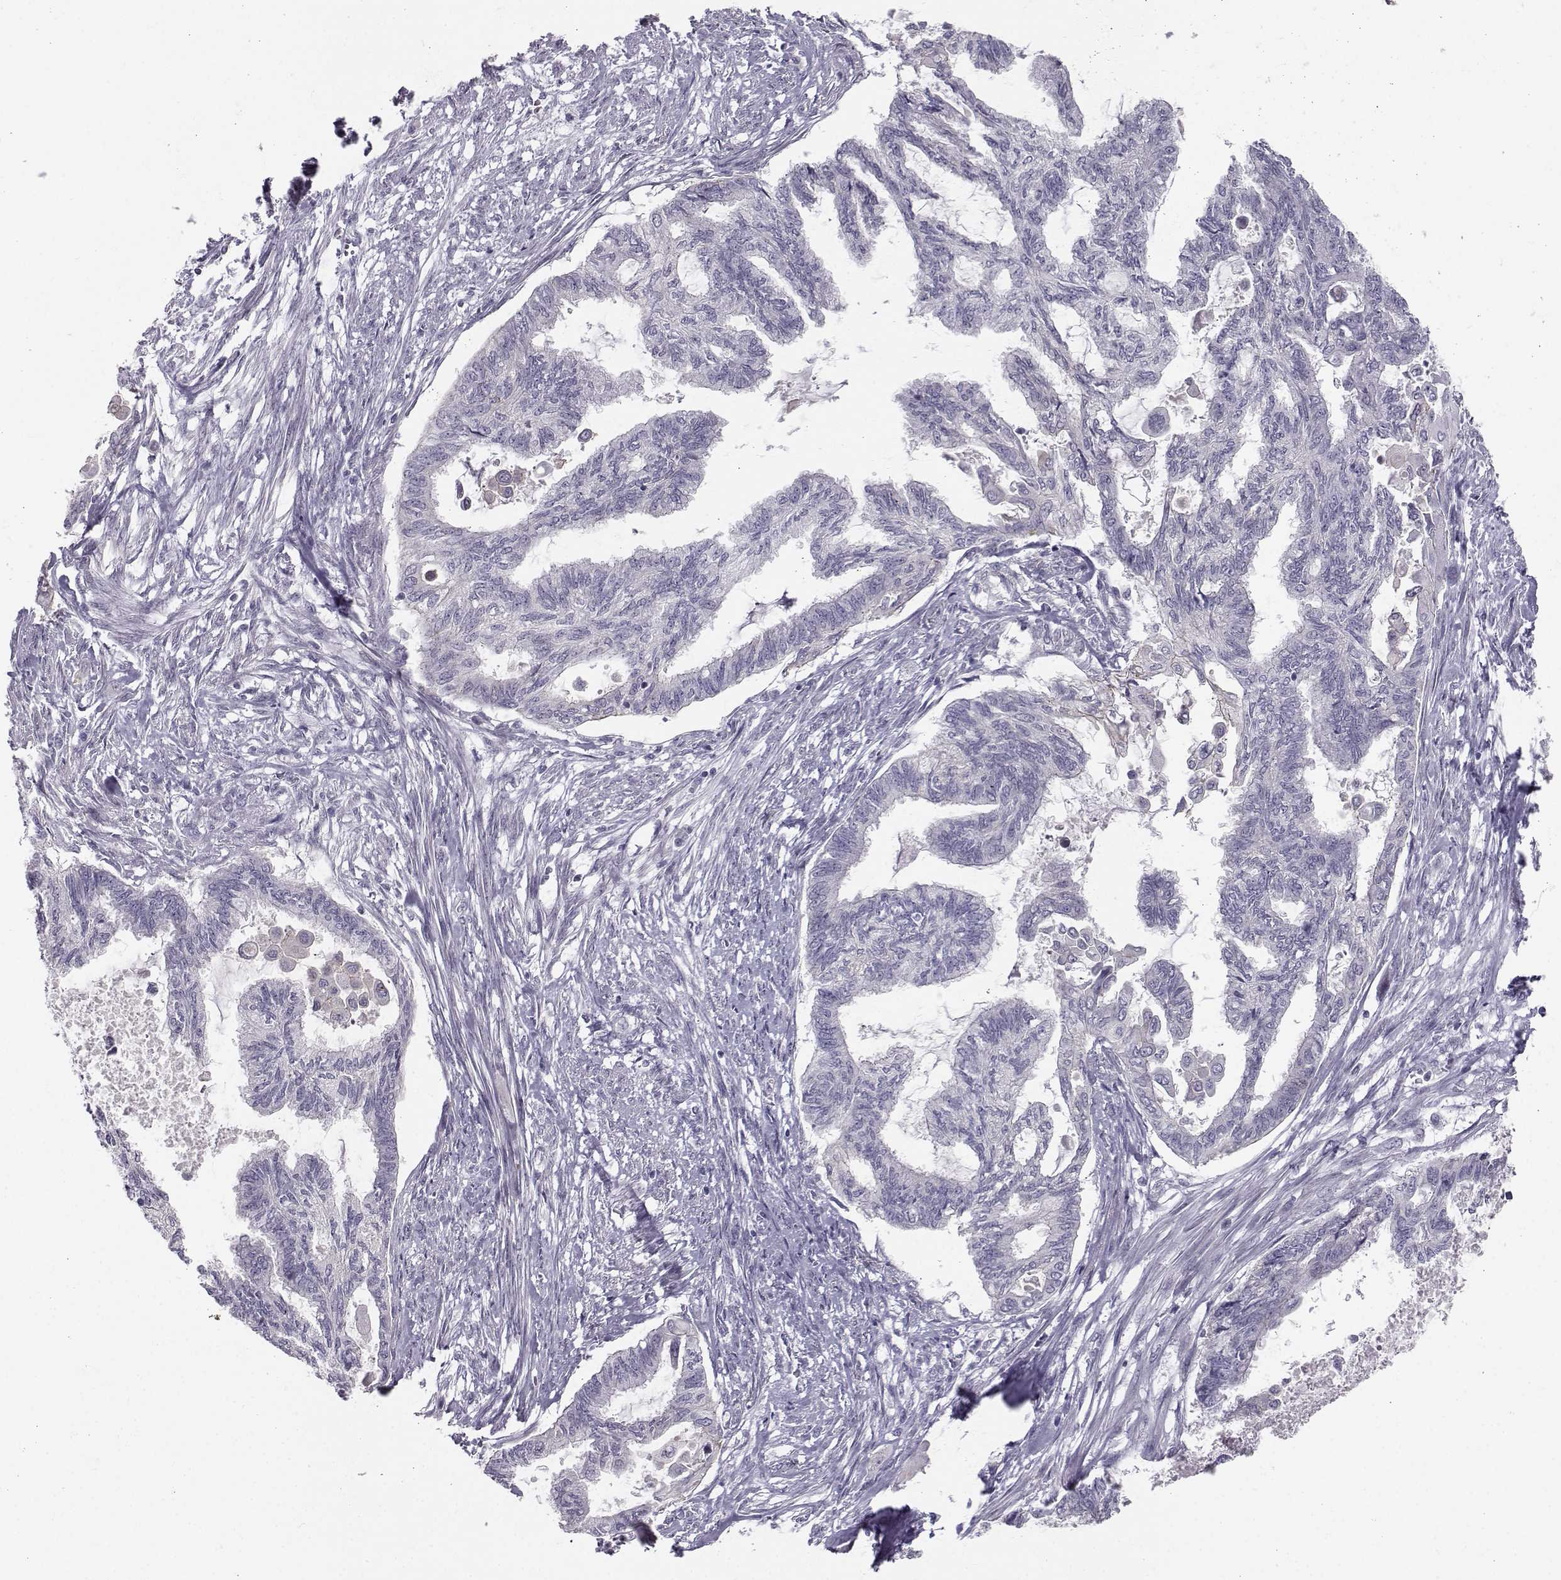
{"staining": {"intensity": "negative", "quantity": "none", "location": "none"}, "tissue": "endometrial cancer", "cell_type": "Tumor cells", "image_type": "cancer", "snomed": [{"axis": "morphology", "description": "Adenocarcinoma, NOS"}, {"axis": "topography", "description": "Endometrium"}], "caption": "The micrograph shows no significant positivity in tumor cells of endometrial cancer (adenocarcinoma).", "gene": "ZNF185", "patient": {"sex": "female", "age": 86}}